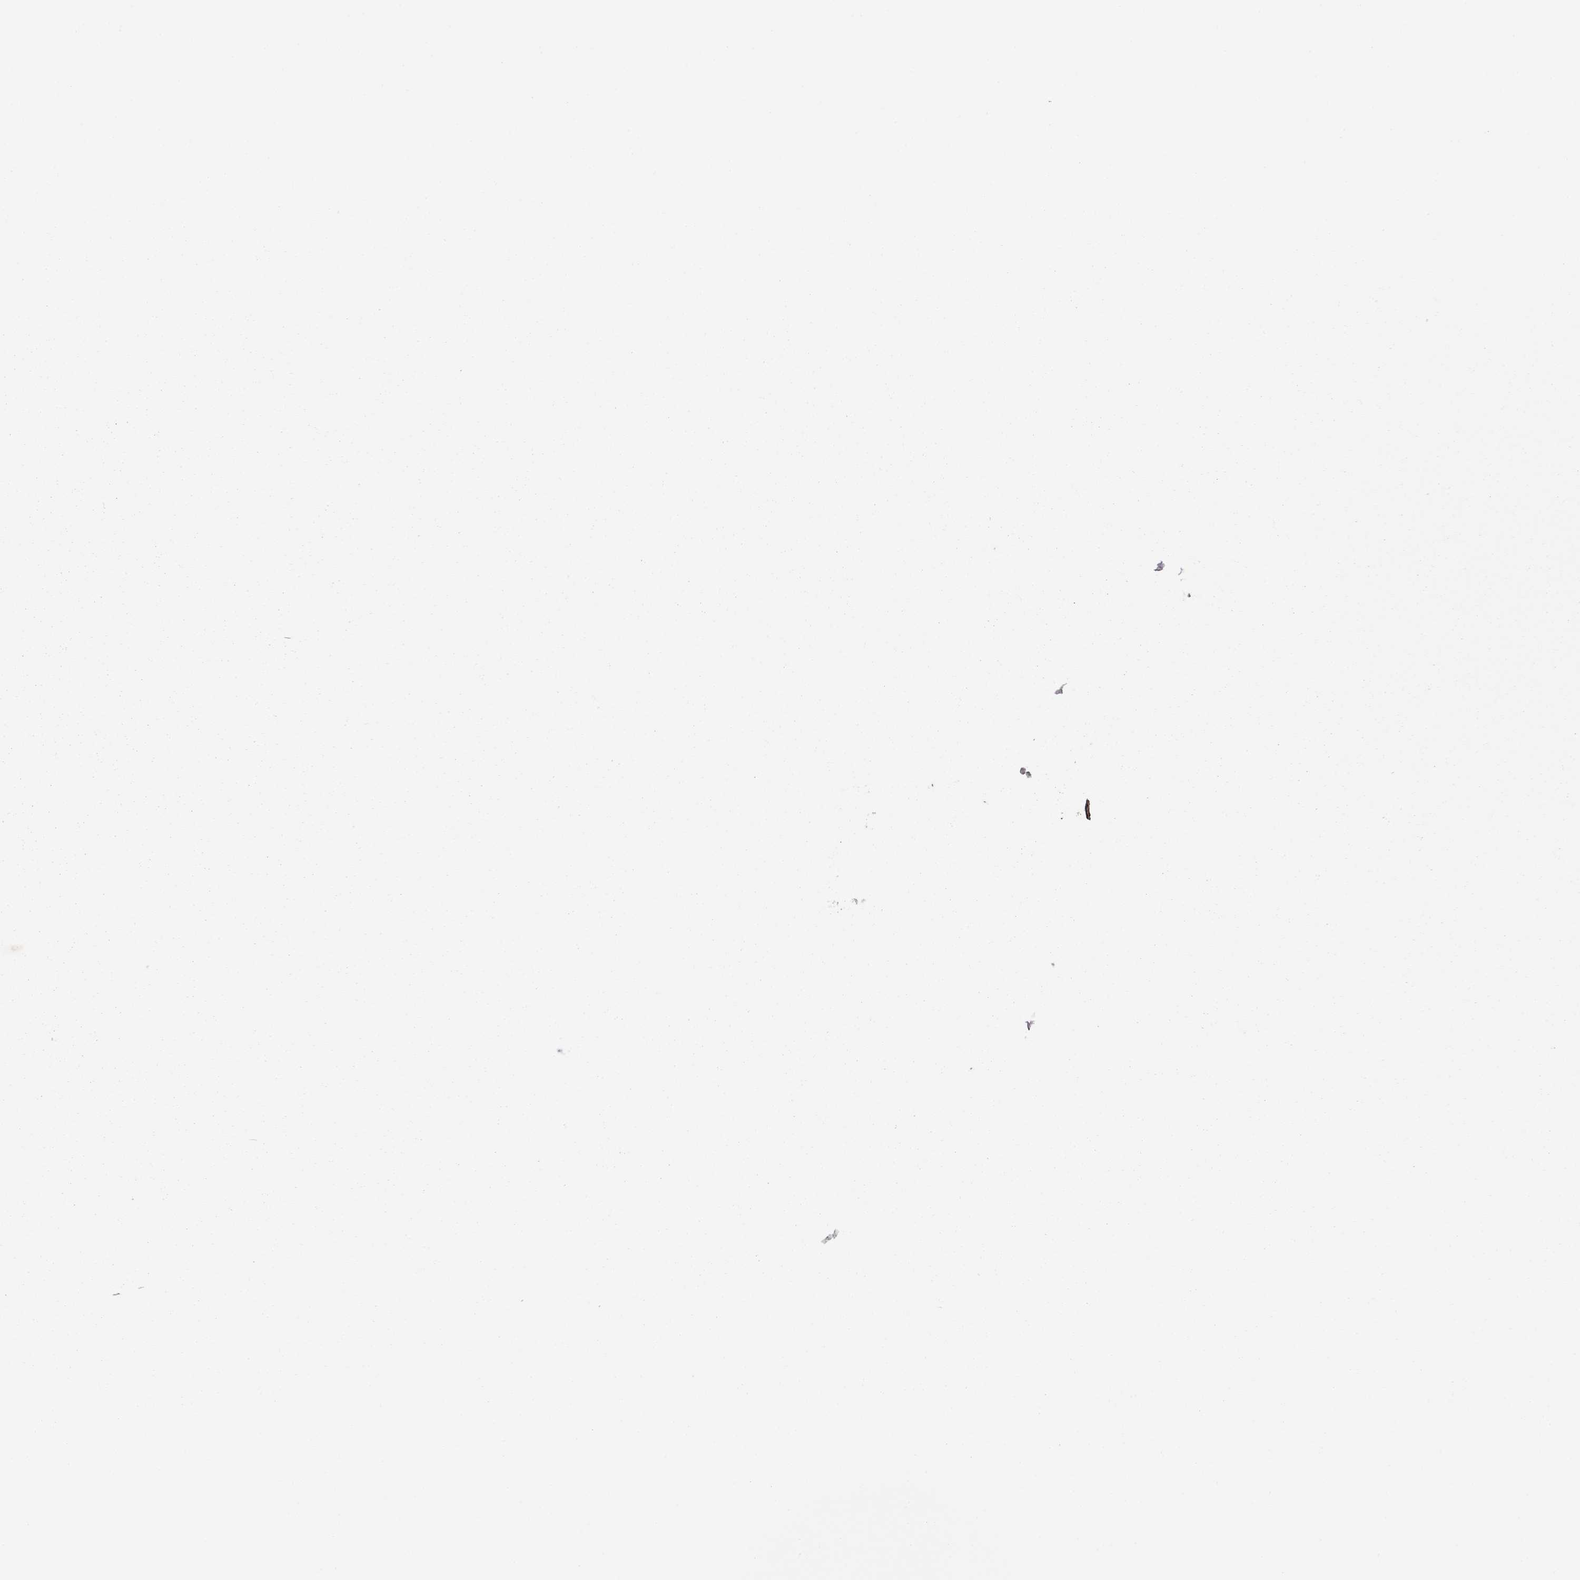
{"staining": {"intensity": "moderate", "quantity": "<25%", "location": "cytoplasmic/membranous"}, "tissue": "pancreas", "cell_type": "Exocrine glandular cells", "image_type": "normal", "snomed": [{"axis": "morphology", "description": "Normal tissue, NOS"}, {"axis": "topography", "description": "Adipose tissue"}, {"axis": "topography", "description": "Pancreas"}, {"axis": "topography", "description": "Peripheral nerve tissue"}], "caption": "A brown stain labels moderate cytoplasmic/membranous positivity of a protein in exocrine glandular cells of normal pancreas.", "gene": "CLSTN1", "patient": {"sex": "female", "age": 58}}